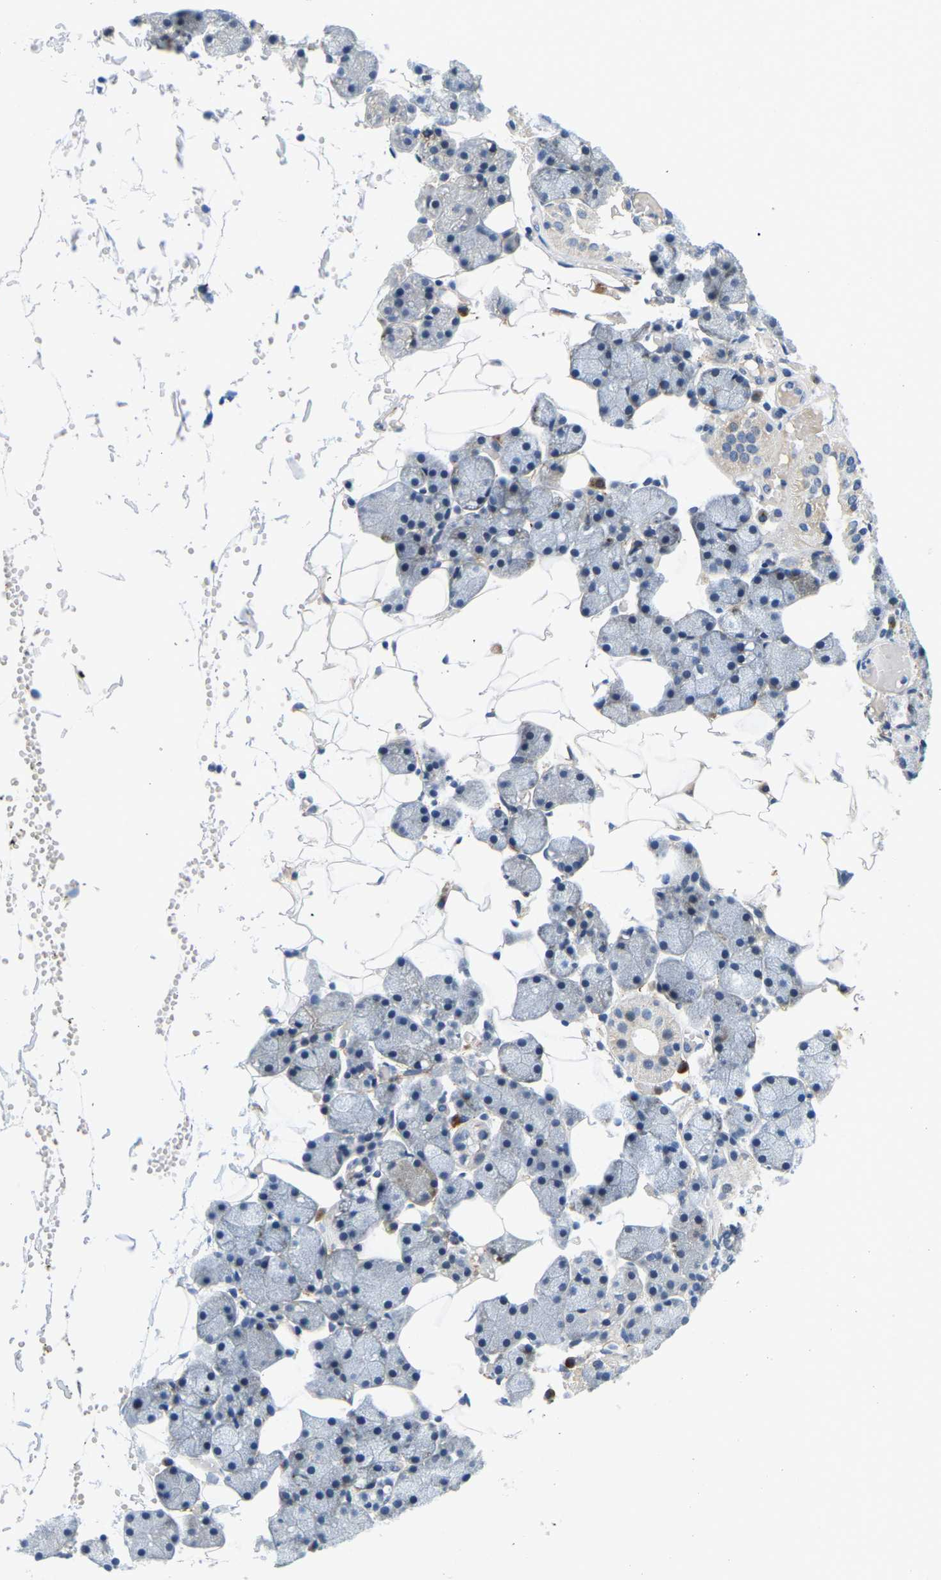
{"staining": {"intensity": "negative", "quantity": "none", "location": "none"}, "tissue": "salivary gland", "cell_type": "Glandular cells", "image_type": "normal", "snomed": [{"axis": "morphology", "description": "Normal tissue, NOS"}, {"axis": "topography", "description": "Salivary gland"}], "caption": "The photomicrograph reveals no significant expression in glandular cells of salivary gland.", "gene": "LIAS", "patient": {"sex": "female", "age": 33}}